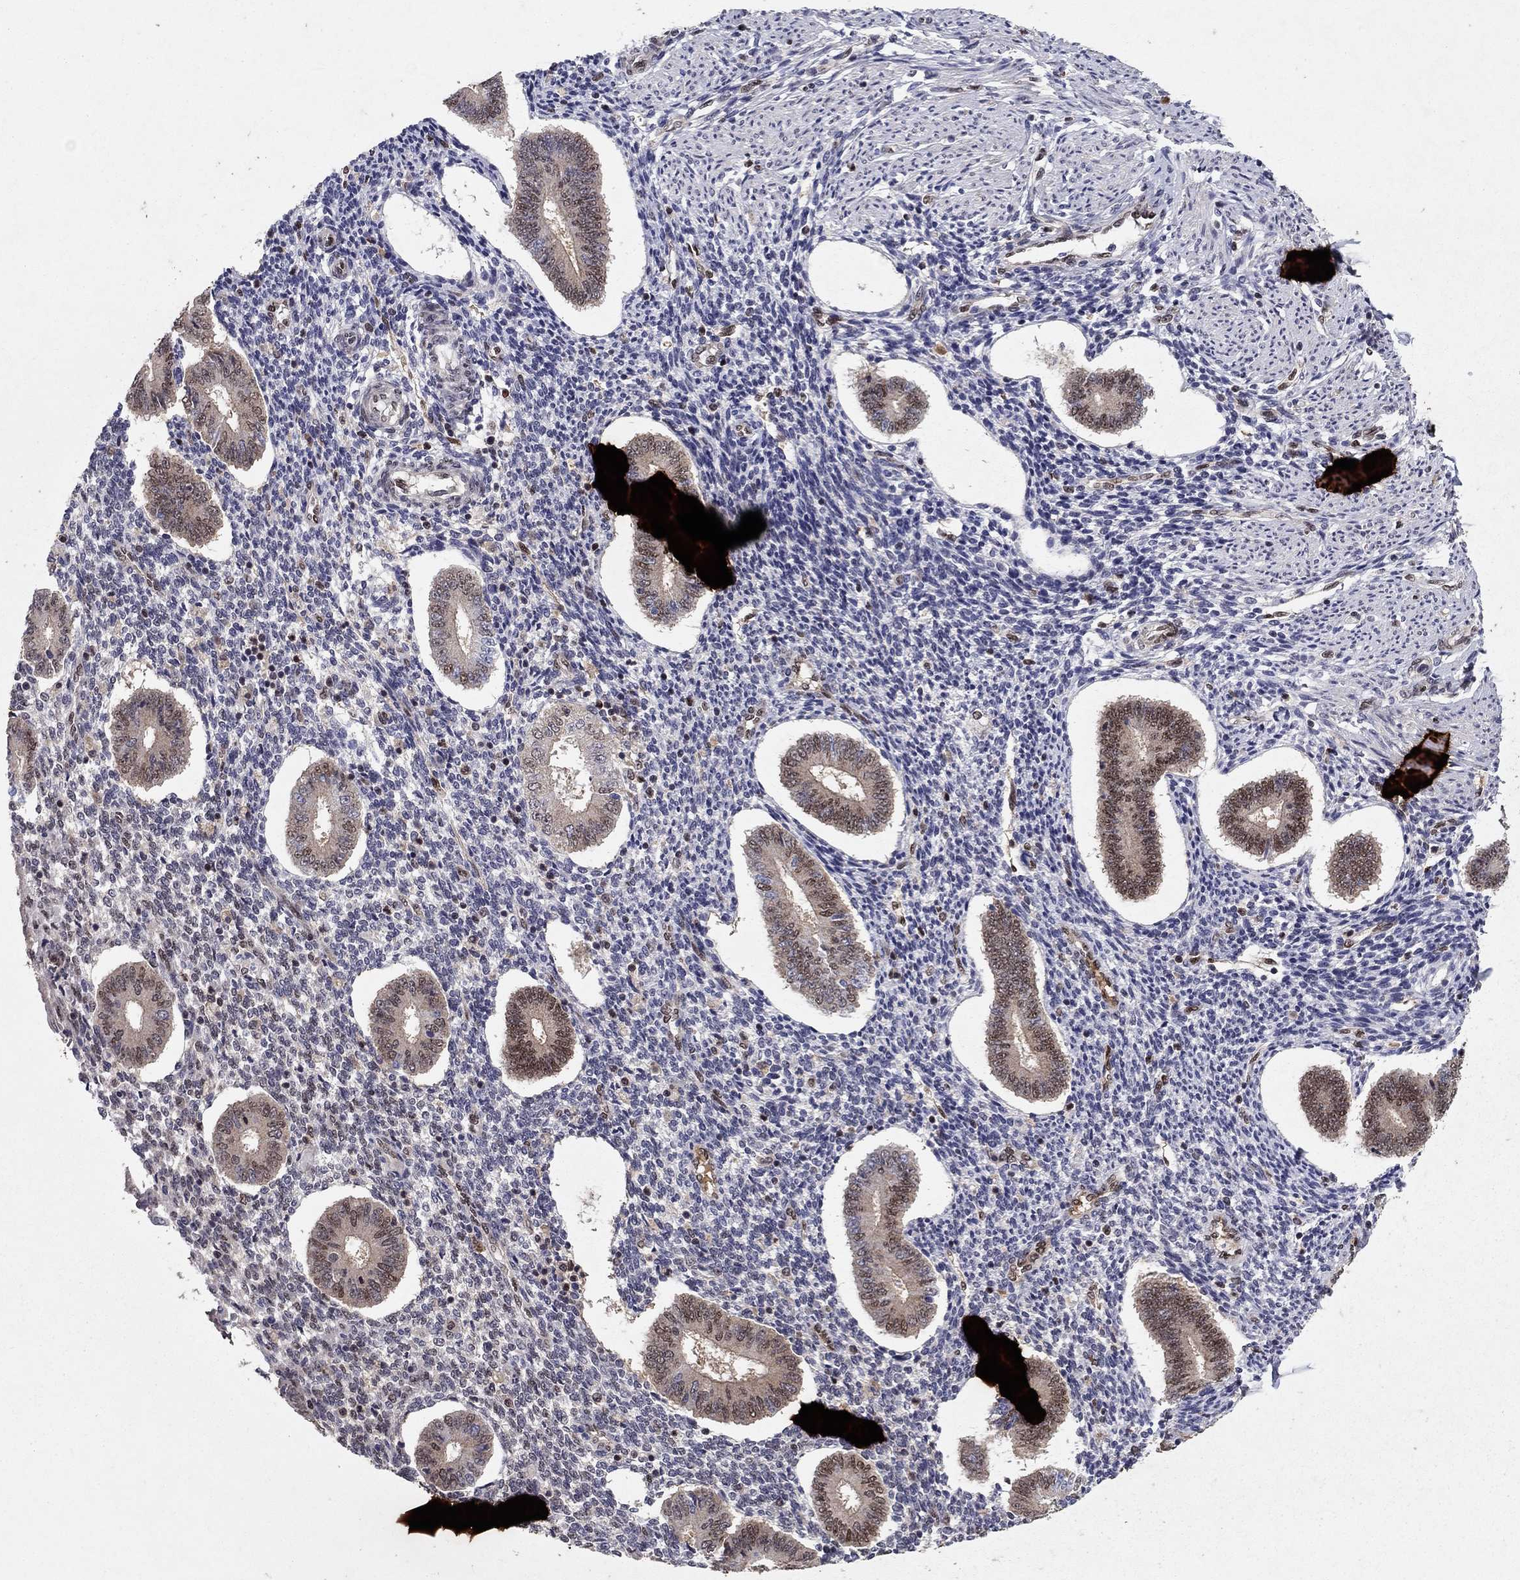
{"staining": {"intensity": "negative", "quantity": "none", "location": "none"}, "tissue": "endometrium", "cell_type": "Cells in endometrial stroma", "image_type": "normal", "snomed": [{"axis": "morphology", "description": "Normal tissue, NOS"}, {"axis": "topography", "description": "Endometrium"}], "caption": "This is a micrograph of immunohistochemistry staining of normal endometrium, which shows no positivity in cells in endometrial stroma. Nuclei are stained in blue.", "gene": "CRTC1", "patient": {"sex": "female", "age": 40}}